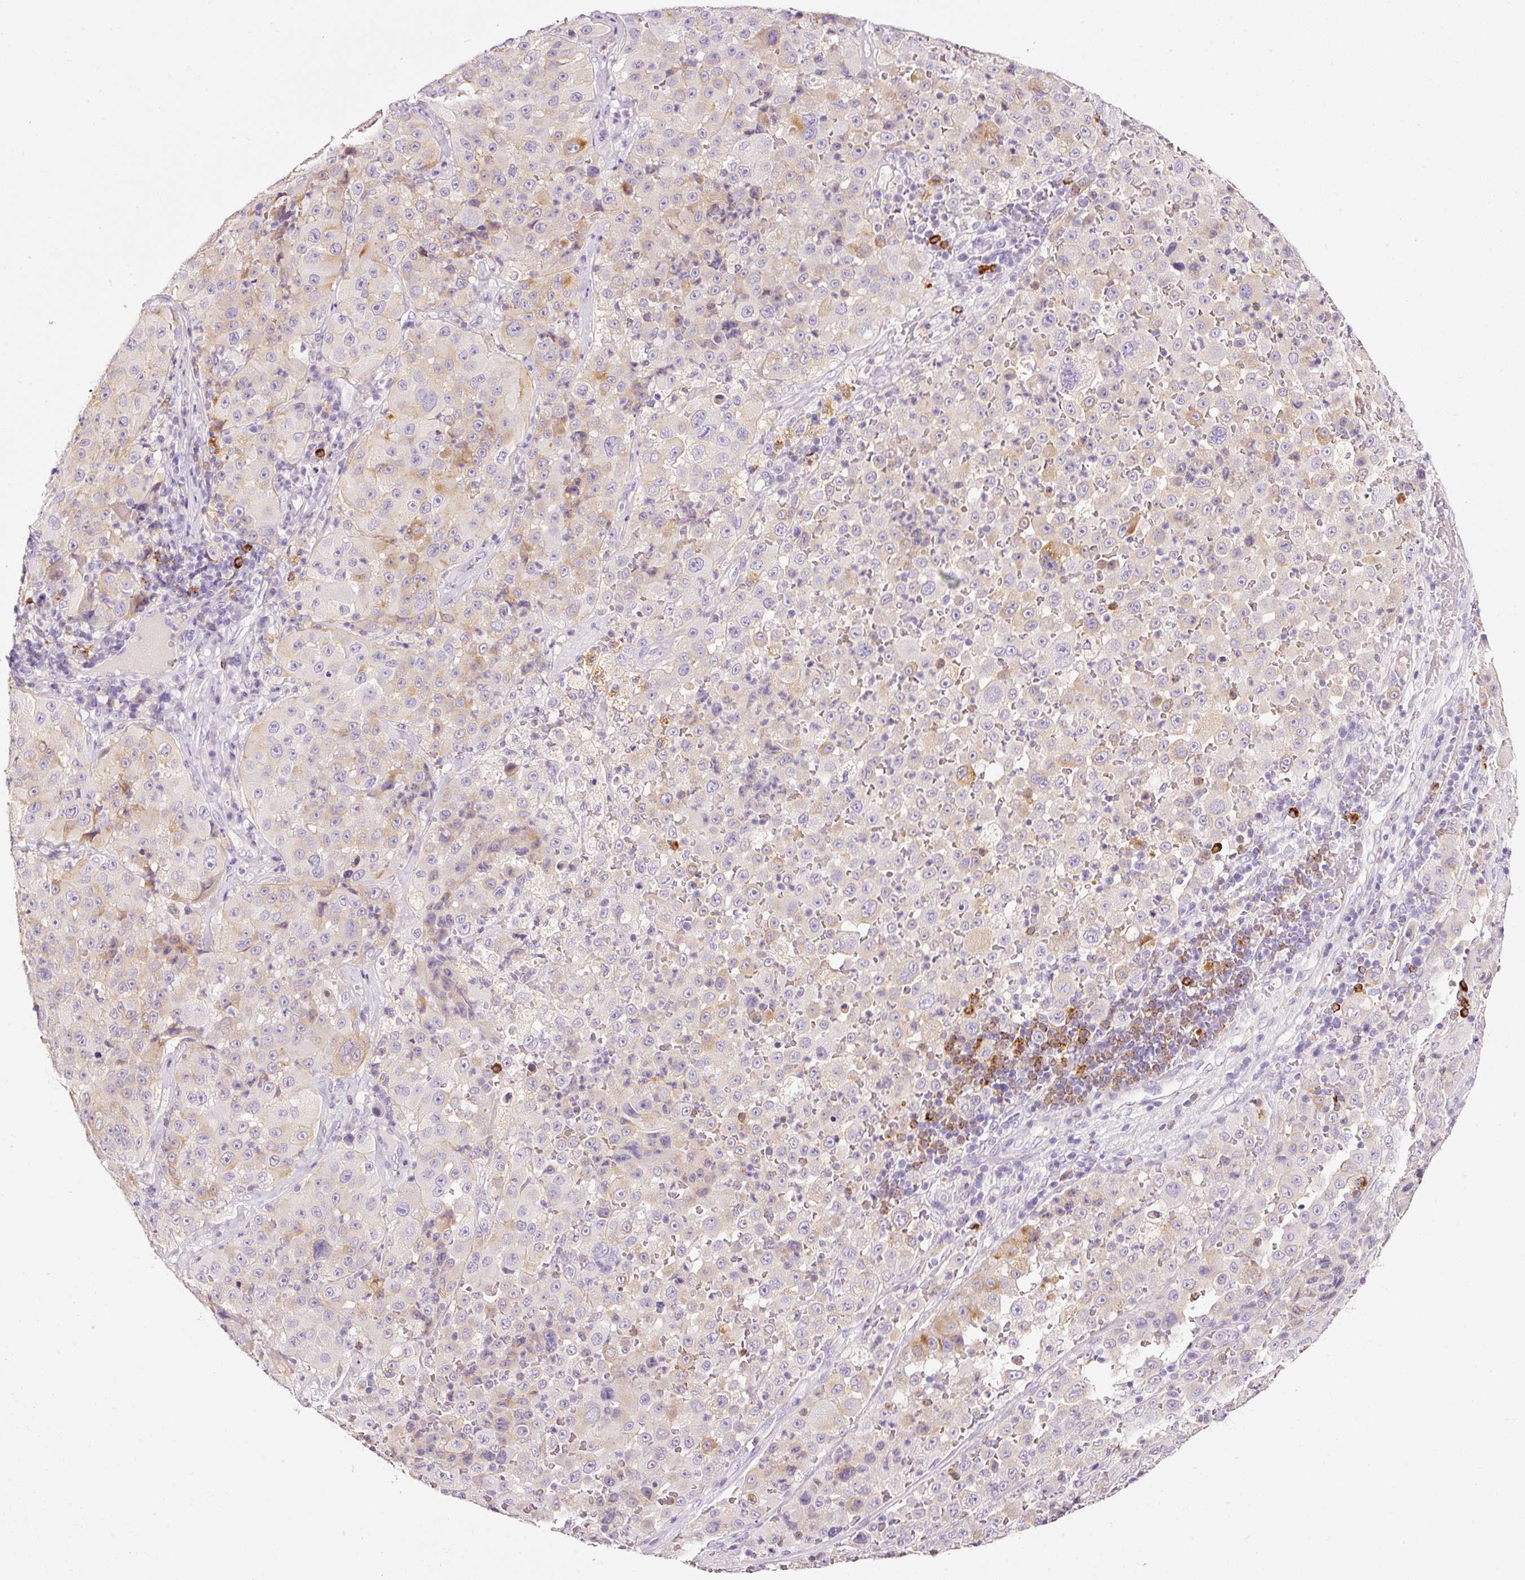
{"staining": {"intensity": "weak", "quantity": "25%-75%", "location": "cytoplasmic/membranous"}, "tissue": "melanoma", "cell_type": "Tumor cells", "image_type": "cancer", "snomed": [{"axis": "morphology", "description": "Malignant melanoma, Metastatic site"}, {"axis": "topography", "description": "Lymph node"}], "caption": "Melanoma stained for a protein reveals weak cytoplasmic/membranous positivity in tumor cells. (DAB IHC with brightfield microscopy, high magnification).", "gene": "CYB561A3", "patient": {"sex": "male", "age": 62}}